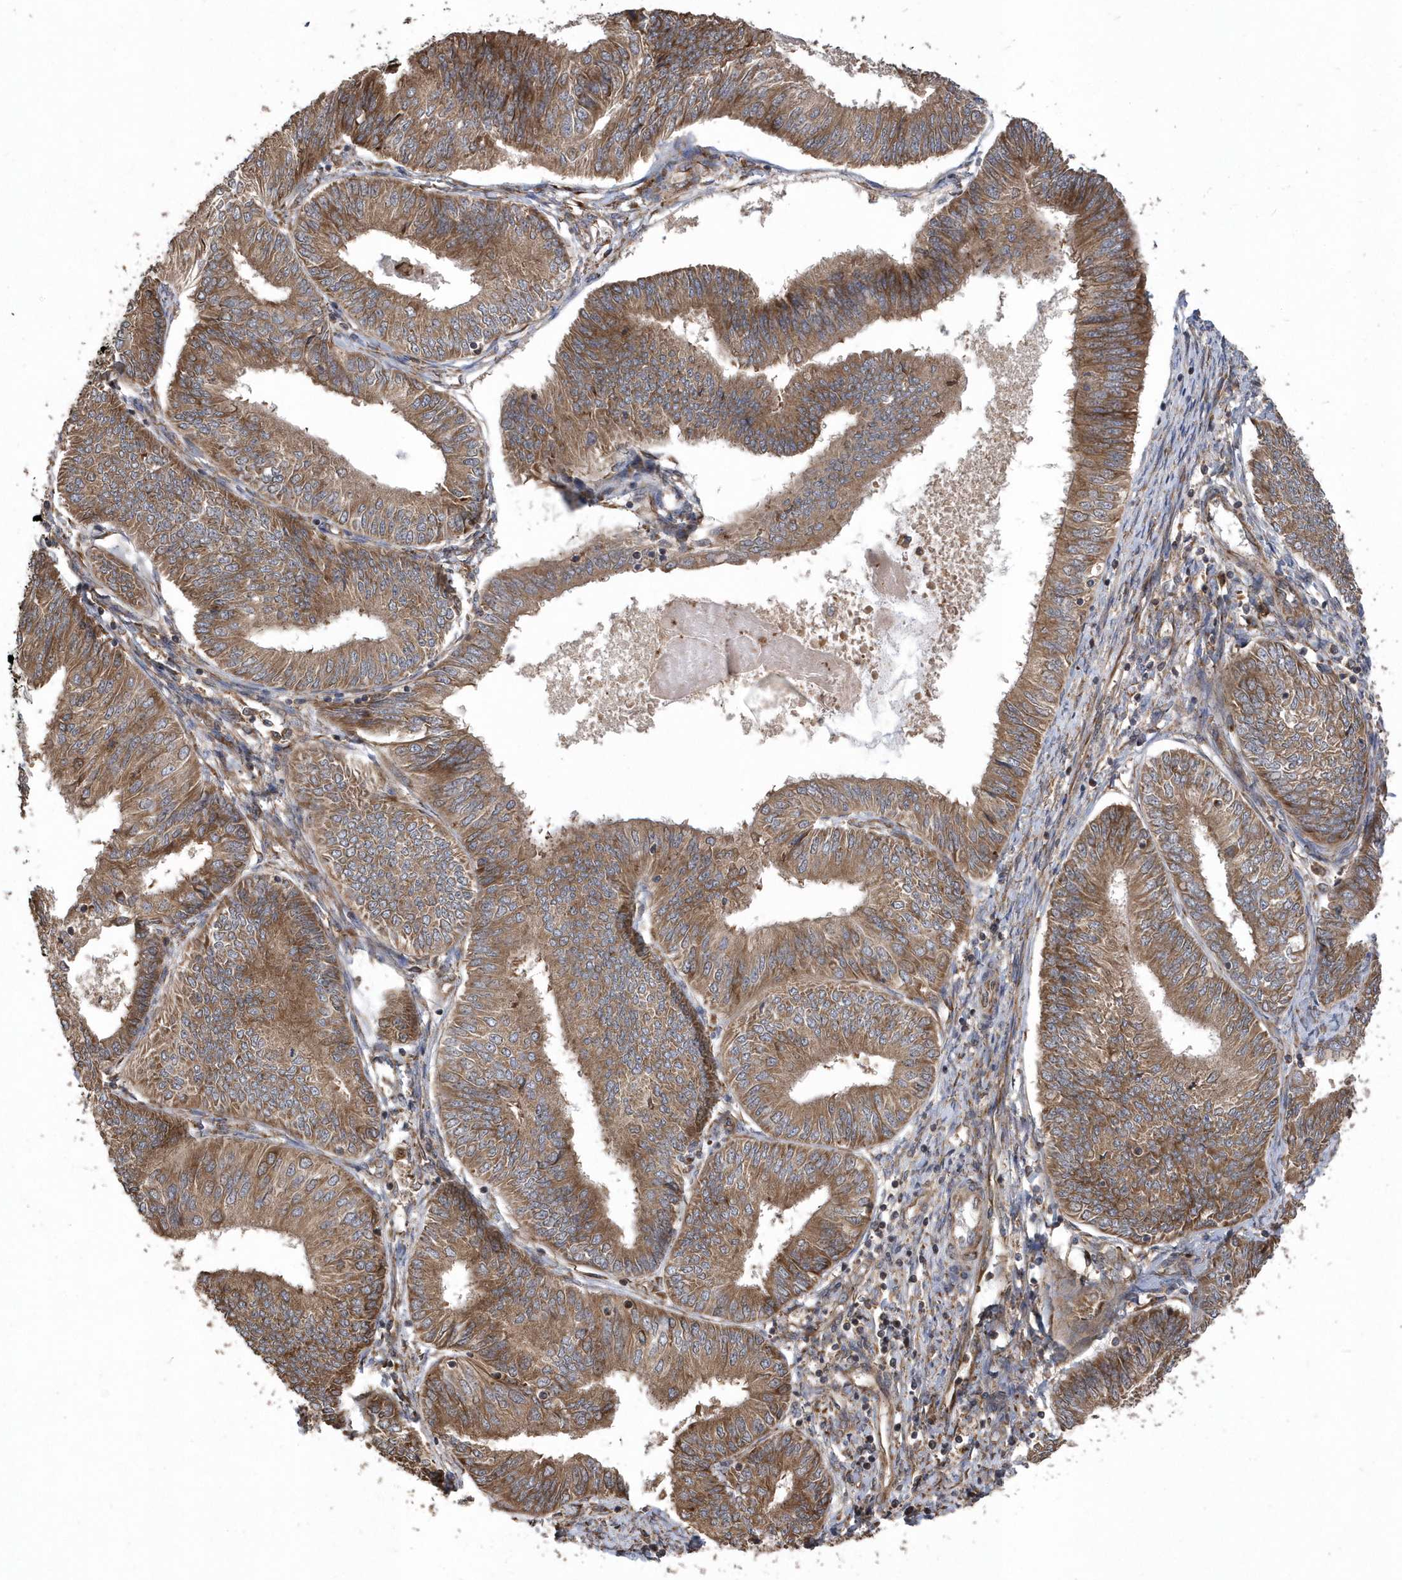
{"staining": {"intensity": "moderate", "quantity": ">75%", "location": "cytoplasmic/membranous"}, "tissue": "endometrial cancer", "cell_type": "Tumor cells", "image_type": "cancer", "snomed": [{"axis": "morphology", "description": "Adenocarcinoma, NOS"}, {"axis": "topography", "description": "Endometrium"}], "caption": "The image demonstrates a brown stain indicating the presence of a protein in the cytoplasmic/membranous of tumor cells in endometrial cancer. The staining was performed using DAB to visualize the protein expression in brown, while the nuclei were stained in blue with hematoxylin (Magnification: 20x).", "gene": "WASHC5", "patient": {"sex": "female", "age": 58}}